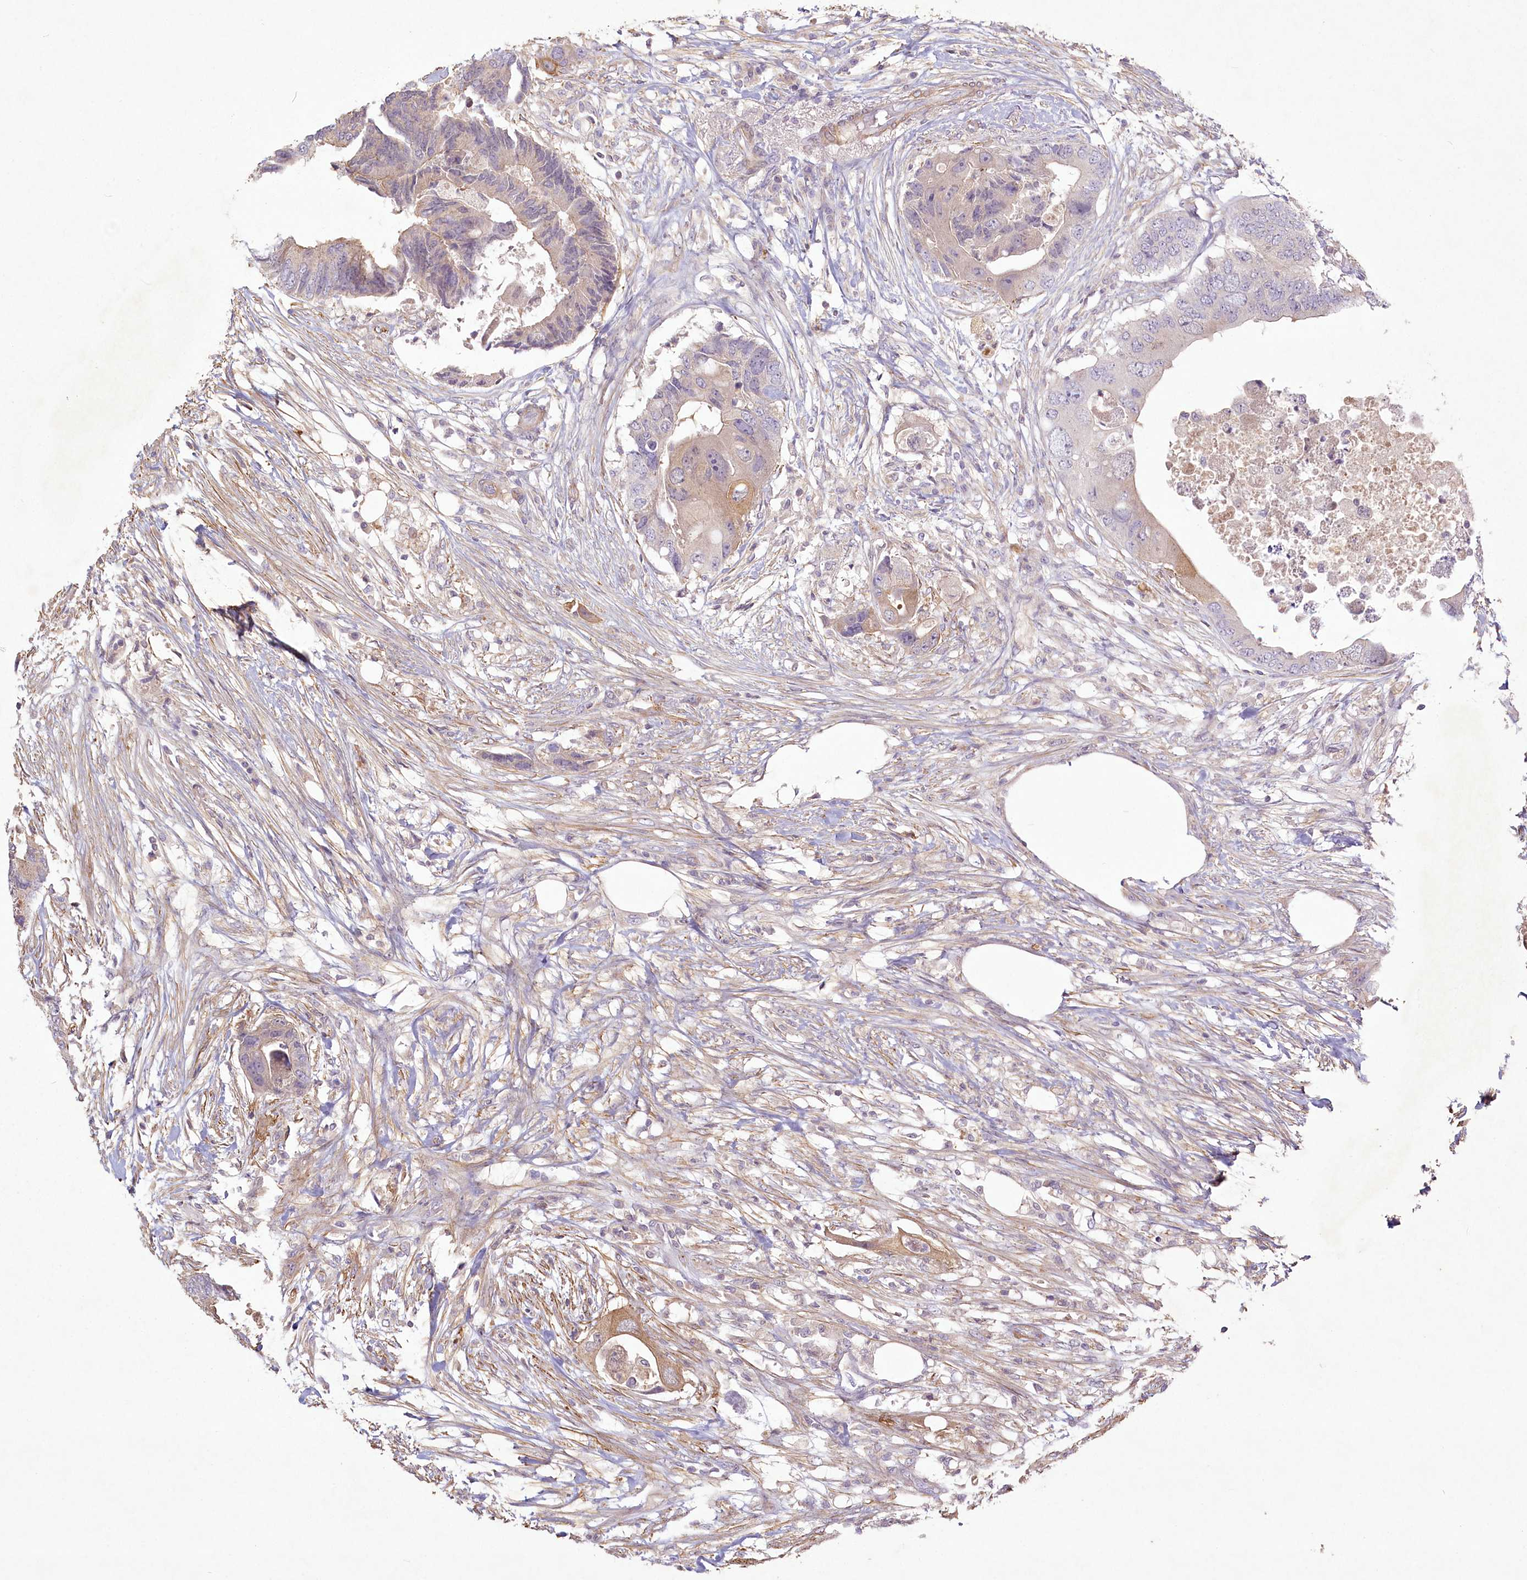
{"staining": {"intensity": "weak", "quantity": "<25%", "location": "cytoplasmic/membranous"}, "tissue": "colorectal cancer", "cell_type": "Tumor cells", "image_type": "cancer", "snomed": [{"axis": "morphology", "description": "Adenocarcinoma, NOS"}, {"axis": "topography", "description": "Colon"}], "caption": "Immunohistochemistry (IHC) of colorectal adenocarcinoma demonstrates no staining in tumor cells.", "gene": "INPP4B", "patient": {"sex": "male", "age": 71}}